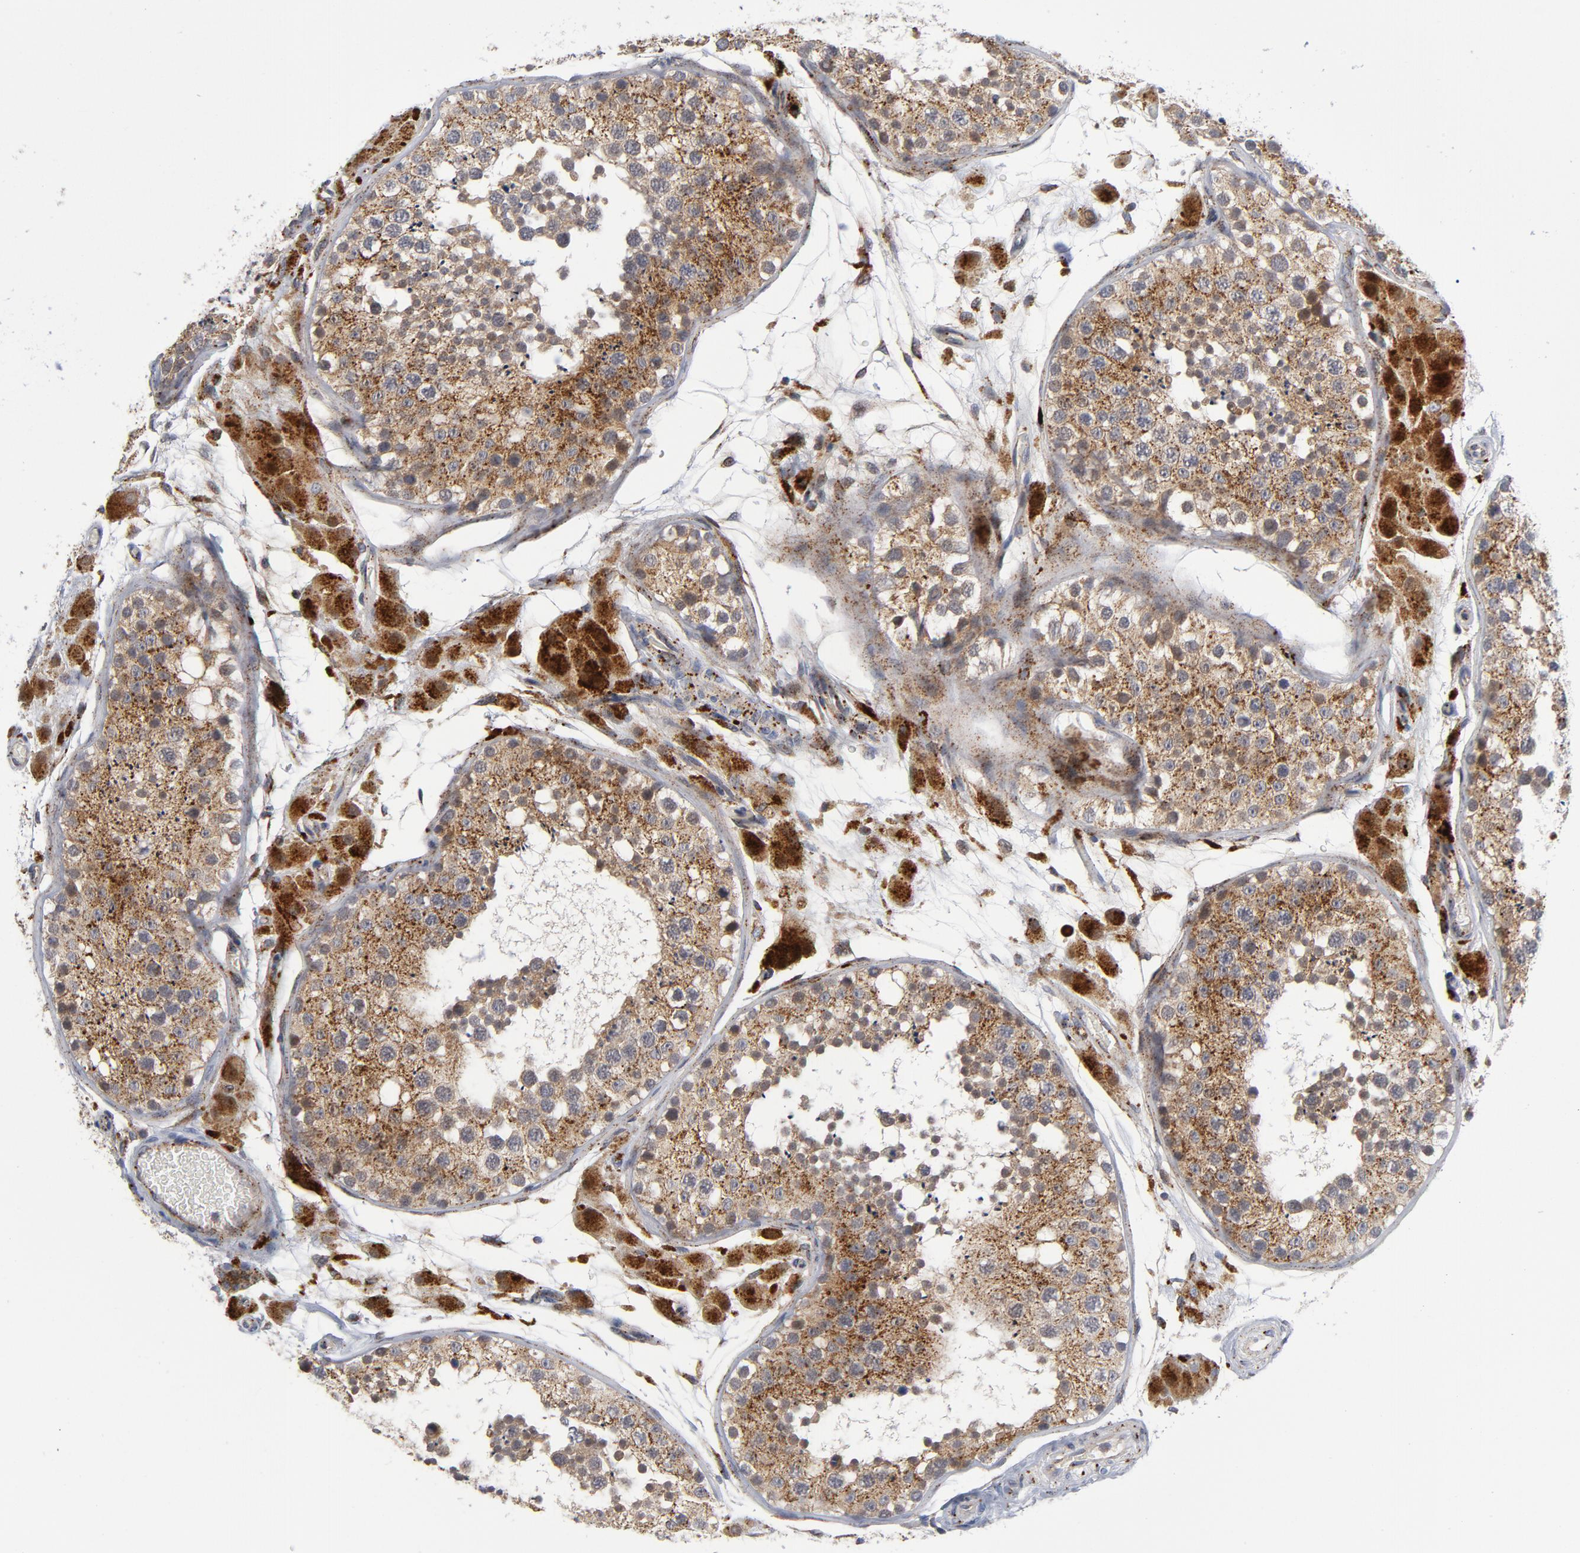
{"staining": {"intensity": "moderate", "quantity": ">75%", "location": "cytoplasmic/membranous"}, "tissue": "testis", "cell_type": "Cells in seminiferous ducts", "image_type": "normal", "snomed": [{"axis": "morphology", "description": "Normal tissue, NOS"}, {"axis": "topography", "description": "Testis"}], "caption": "High-magnification brightfield microscopy of benign testis stained with DAB (brown) and counterstained with hematoxylin (blue). cells in seminiferous ducts exhibit moderate cytoplasmic/membranous expression is identified in about>75% of cells.", "gene": "AKT2", "patient": {"sex": "male", "age": 26}}